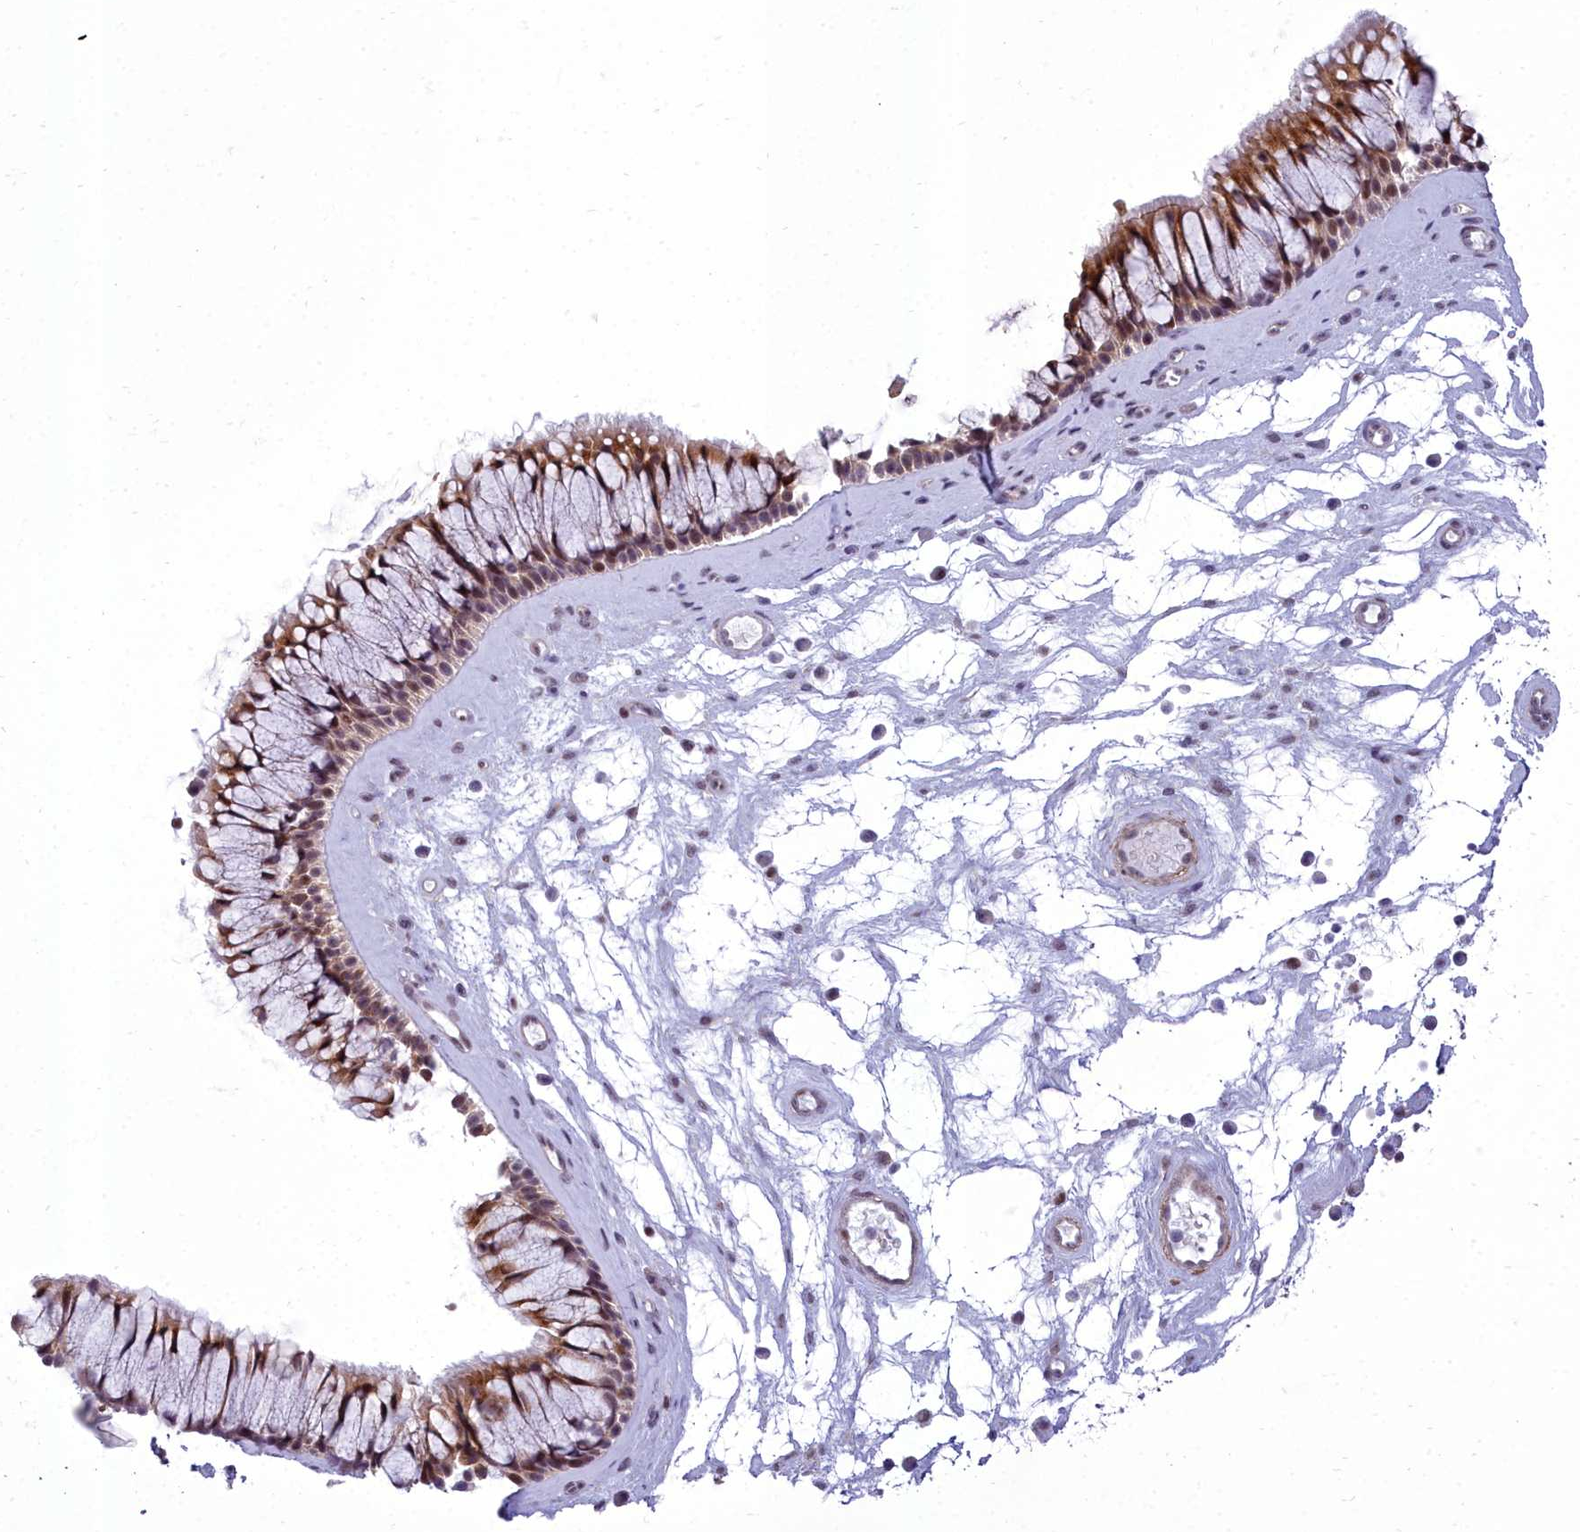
{"staining": {"intensity": "strong", "quantity": ">75%", "location": "cytoplasmic/membranous,nuclear"}, "tissue": "nasopharynx", "cell_type": "Respiratory epithelial cells", "image_type": "normal", "snomed": [{"axis": "morphology", "description": "Normal tissue, NOS"}, {"axis": "topography", "description": "Nasopharynx"}], "caption": "Protein staining of normal nasopharynx reveals strong cytoplasmic/membranous,nuclear expression in approximately >75% of respiratory epithelial cells.", "gene": "CEACAM19", "patient": {"sex": "male", "age": 64}}